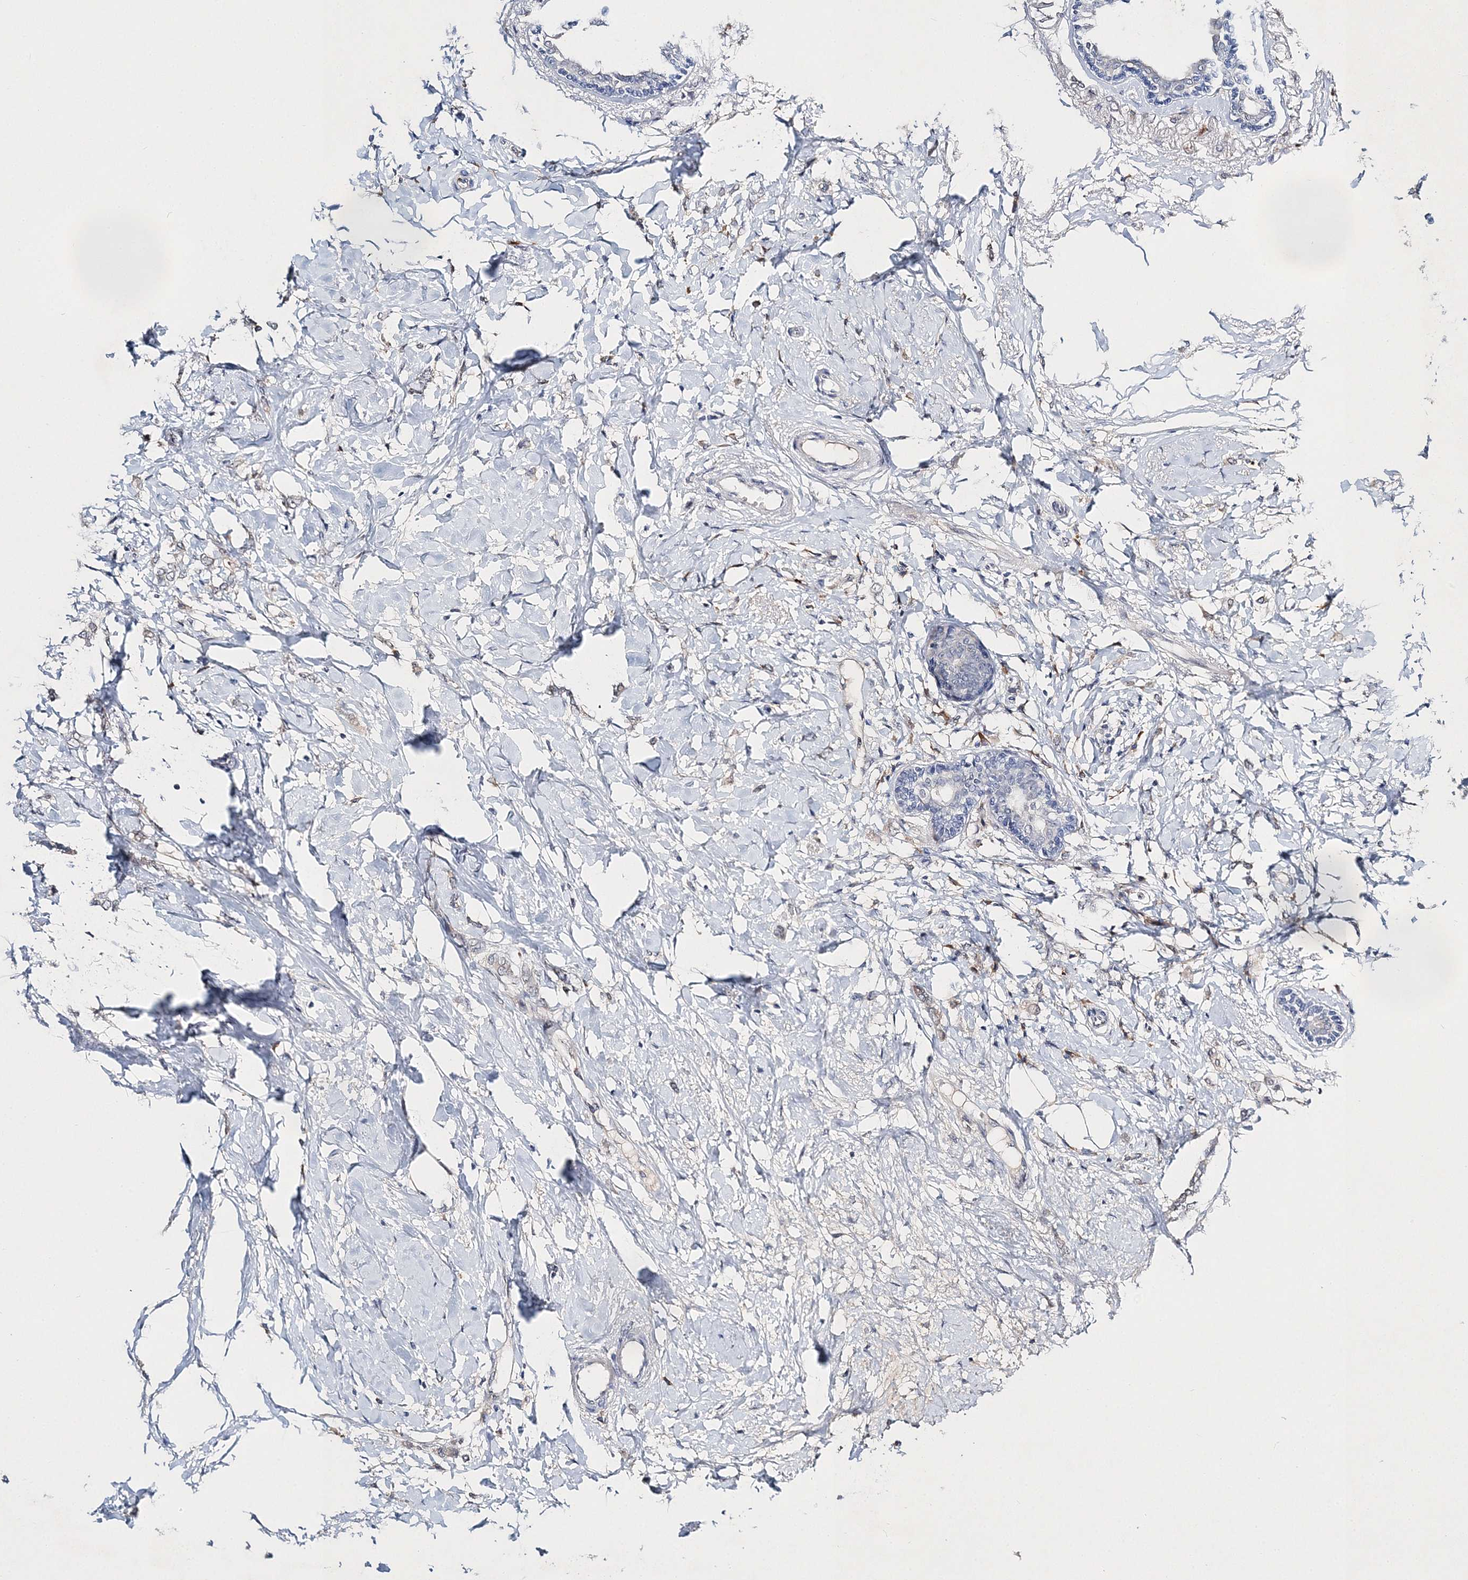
{"staining": {"intensity": "negative", "quantity": "none", "location": "none"}, "tissue": "breast cancer", "cell_type": "Tumor cells", "image_type": "cancer", "snomed": [{"axis": "morphology", "description": "Normal tissue, NOS"}, {"axis": "morphology", "description": "Lobular carcinoma"}, {"axis": "topography", "description": "Breast"}], "caption": "Breast lobular carcinoma was stained to show a protein in brown. There is no significant positivity in tumor cells.", "gene": "MYOZ2", "patient": {"sex": "female", "age": 47}}